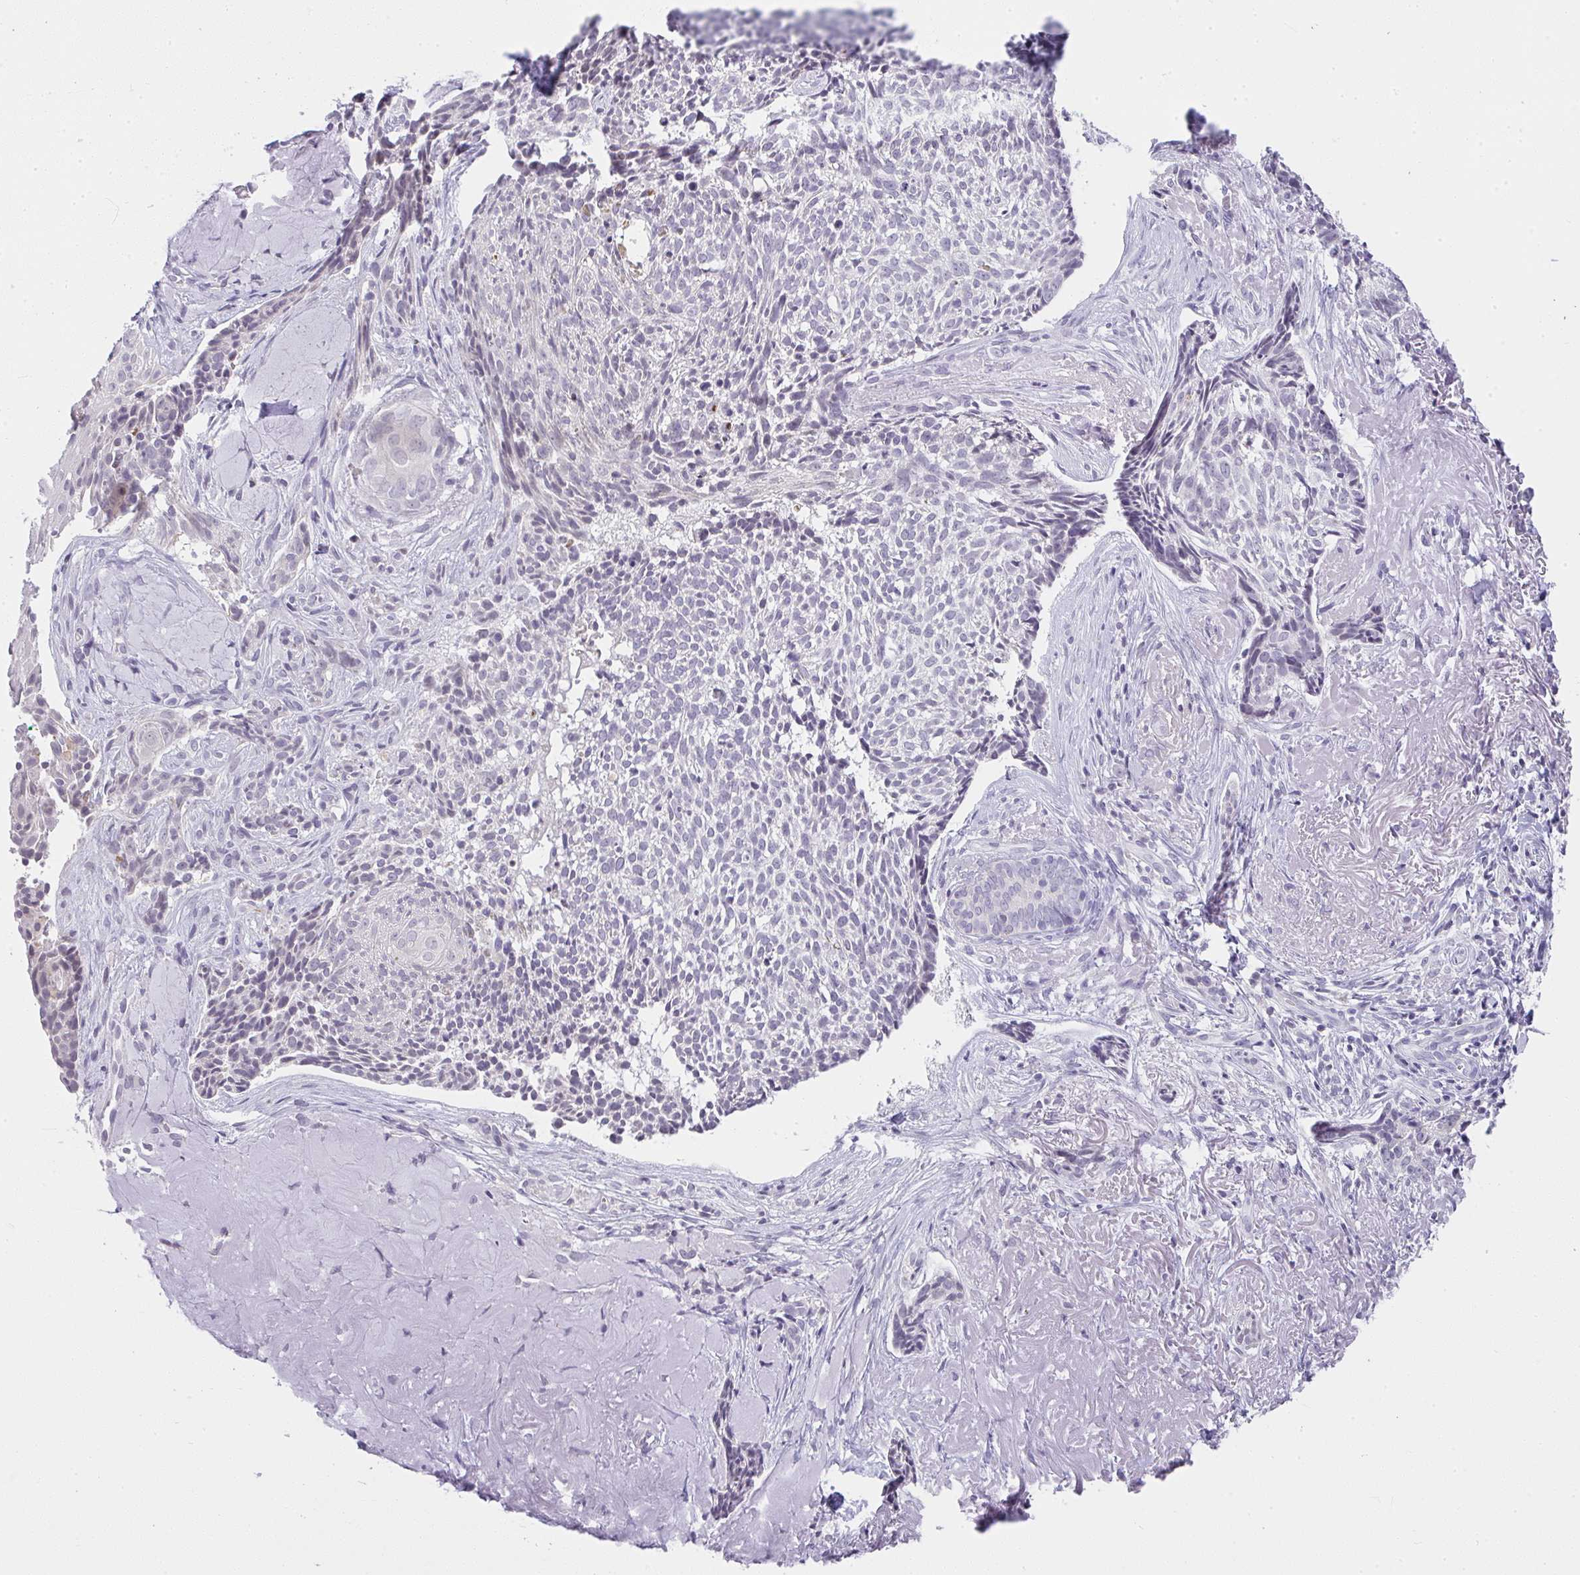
{"staining": {"intensity": "negative", "quantity": "none", "location": "none"}, "tissue": "skin cancer", "cell_type": "Tumor cells", "image_type": "cancer", "snomed": [{"axis": "morphology", "description": "Basal cell carcinoma"}, {"axis": "topography", "description": "Skin"}, {"axis": "topography", "description": "Skin of face"}], "caption": "Immunohistochemistry (IHC) histopathology image of neoplastic tissue: human basal cell carcinoma (skin) stained with DAB displays no significant protein positivity in tumor cells.", "gene": "CACNA1S", "patient": {"sex": "female", "age": 95}}